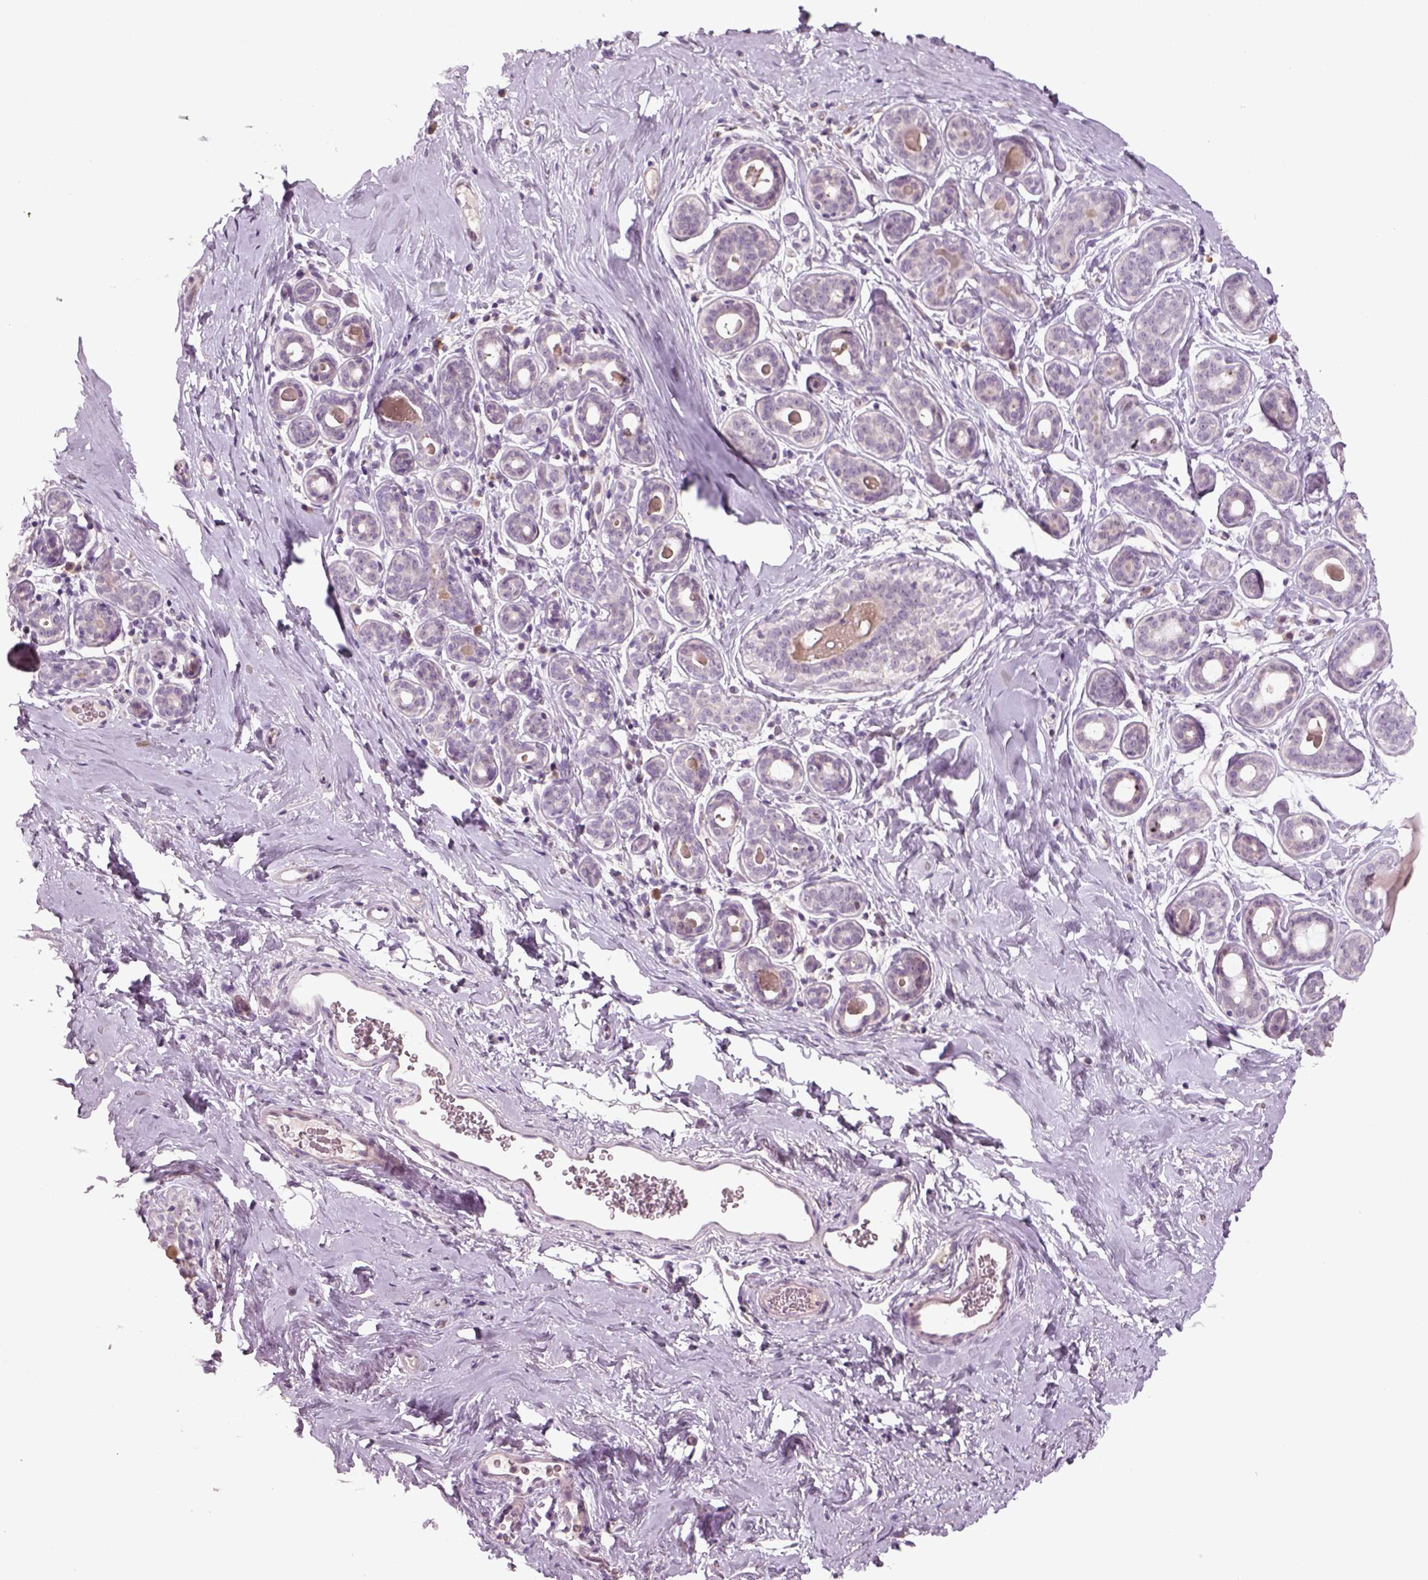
{"staining": {"intensity": "negative", "quantity": "none", "location": "none"}, "tissue": "breast", "cell_type": "Adipocytes", "image_type": "normal", "snomed": [{"axis": "morphology", "description": "Normal tissue, NOS"}, {"axis": "topography", "description": "Skin"}, {"axis": "topography", "description": "Breast"}], "caption": "Human breast stained for a protein using immunohistochemistry (IHC) exhibits no staining in adipocytes.", "gene": "PENK", "patient": {"sex": "female", "age": 43}}